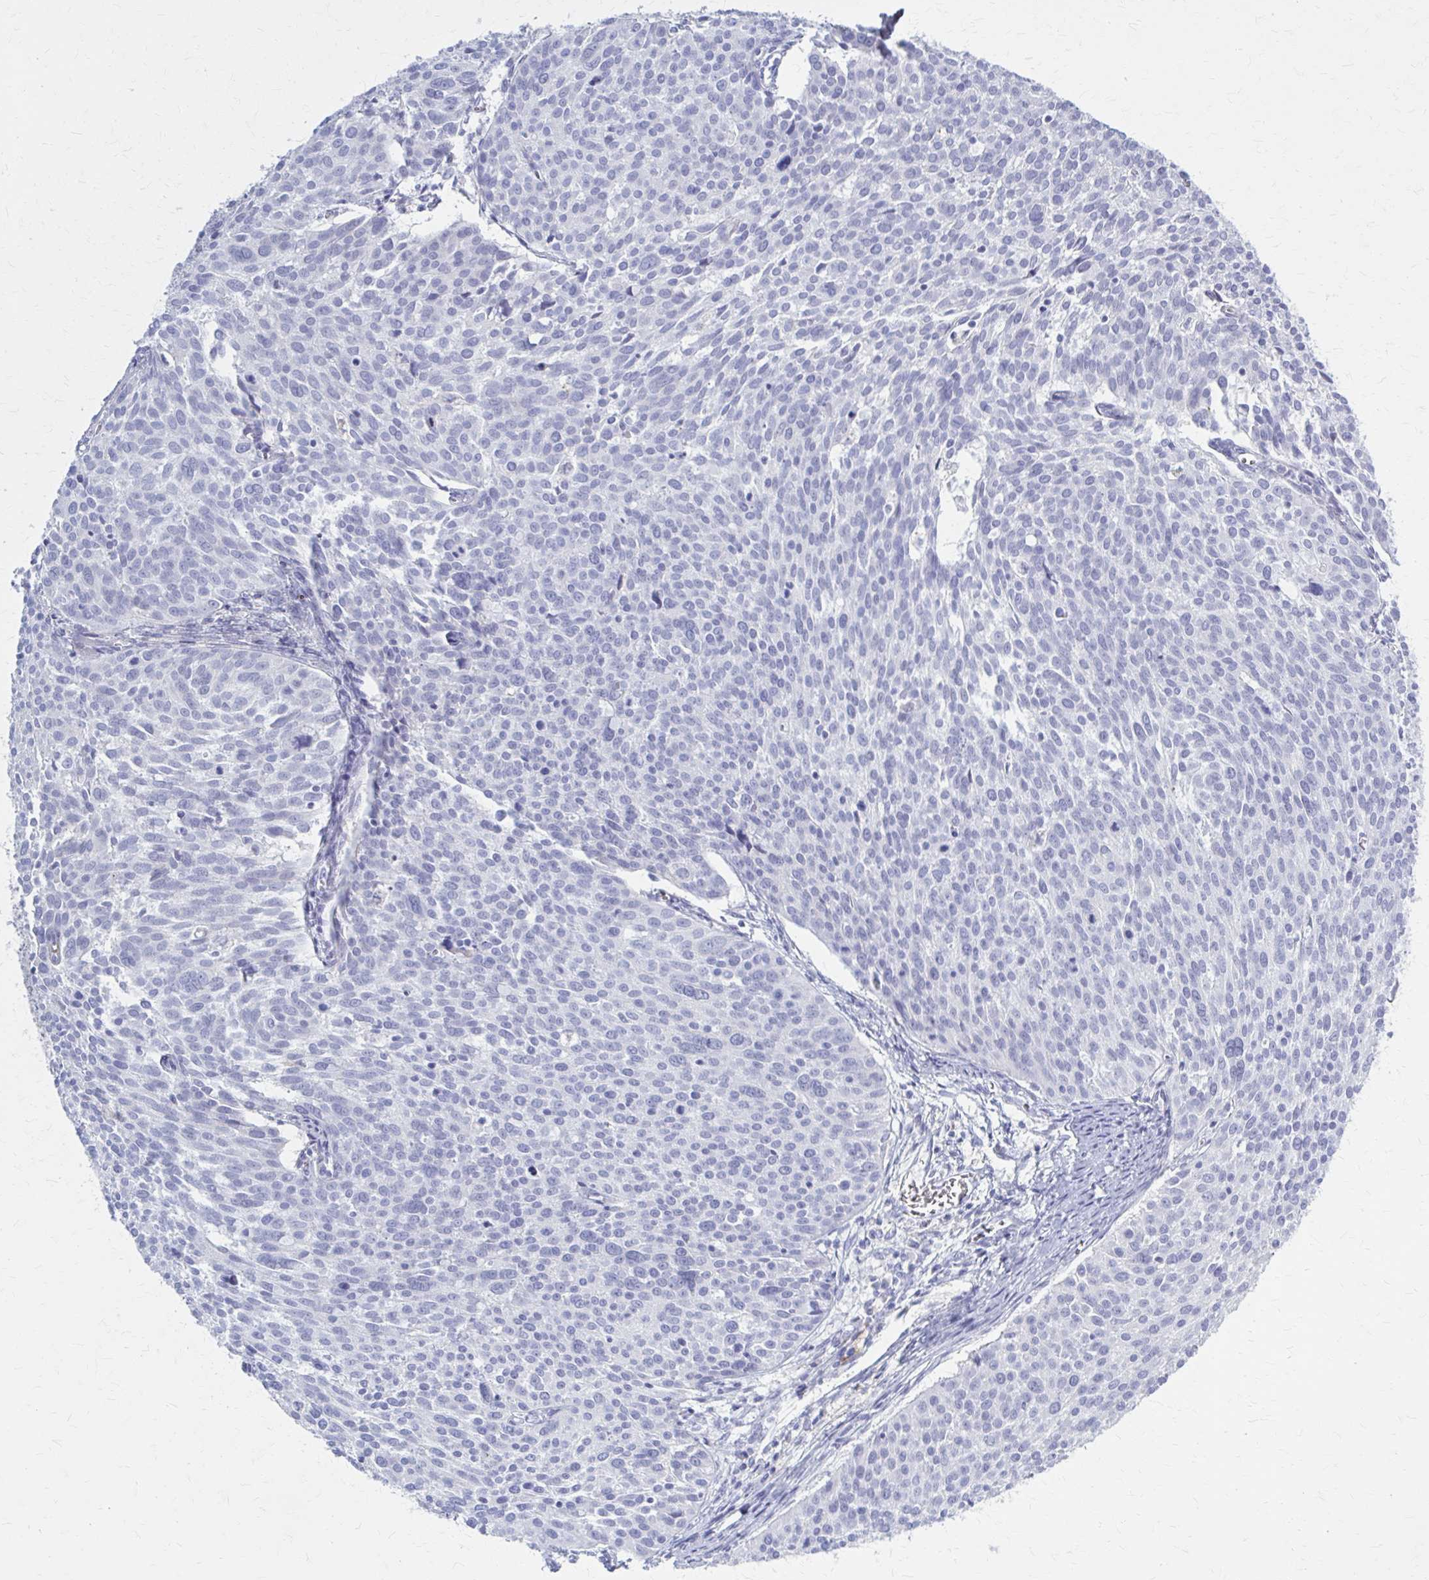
{"staining": {"intensity": "negative", "quantity": "none", "location": "none"}, "tissue": "cervical cancer", "cell_type": "Tumor cells", "image_type": "cancer", "snomed": [{"axis": "morphology", "description": "Squamous cell carcinoma, NOS"}, {"axis": "topography", "description": "Cervix"}], "caption": "This is an immunohistochemistry (IHC) histopathology image of cervical cancer. There is no positivity in tumor cells.", "gene": "SERPIND1", "patient": {"sex": "female", "age": 39}}